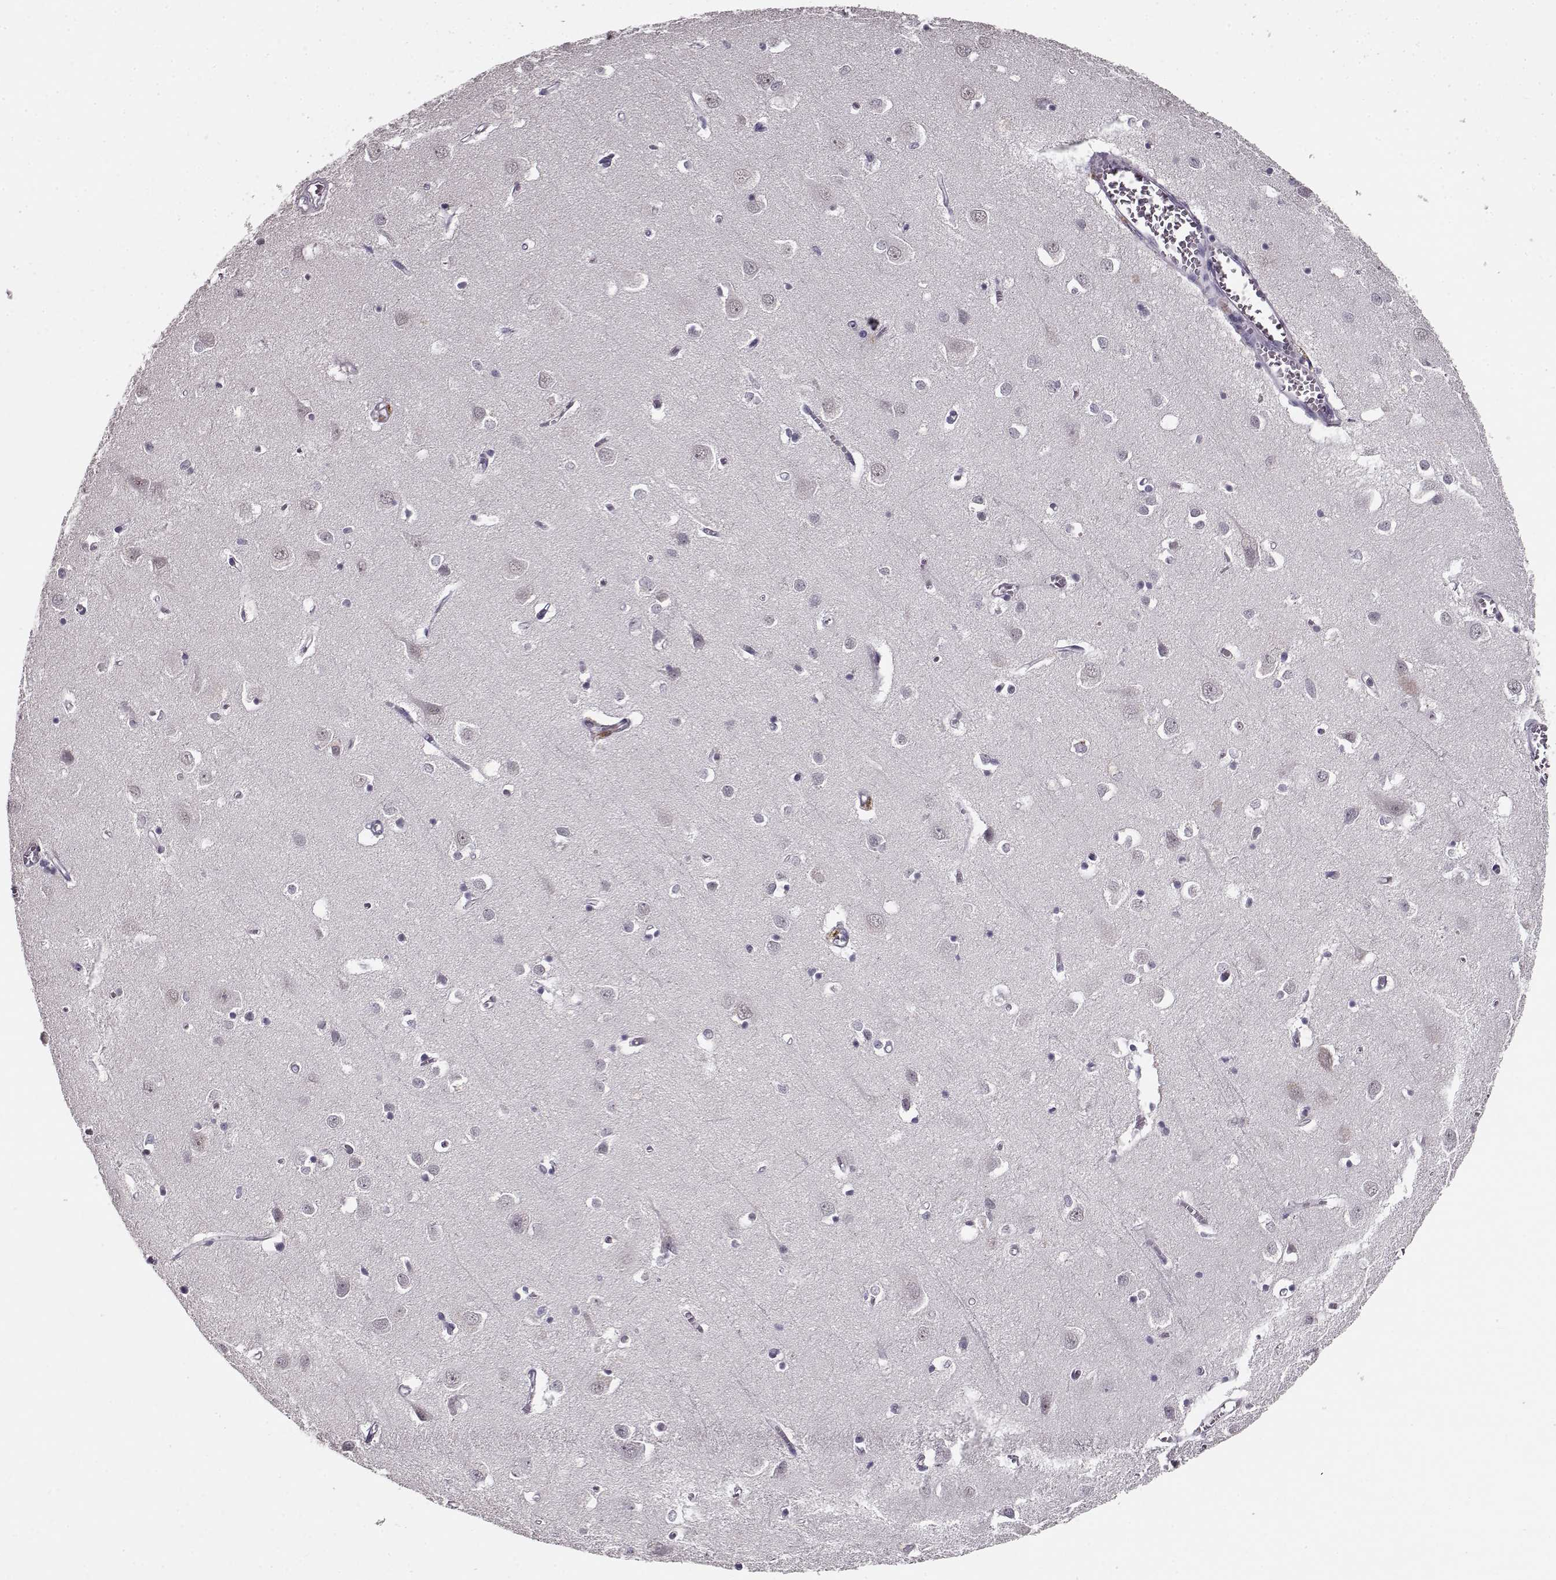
{"staining": {"intensity": "negative", "quantity": "none", "location": "none"}, "tissue": "cerebral cortex", "cell_type": "Endothelial cells", "image_type": "normal", "snomed": [{"axis": "morphology", "description": "Normal tissue, NOS"}, {"axis": "topography", "description": "Cerebral cortex"}], "caption": "Immunohistochemical staining of unremarkable cerebral cortex demonstrates no significant positivity in endothelial cells.", "gene": "RP1L1", "patient": {"sex": "male", "age": 70}}